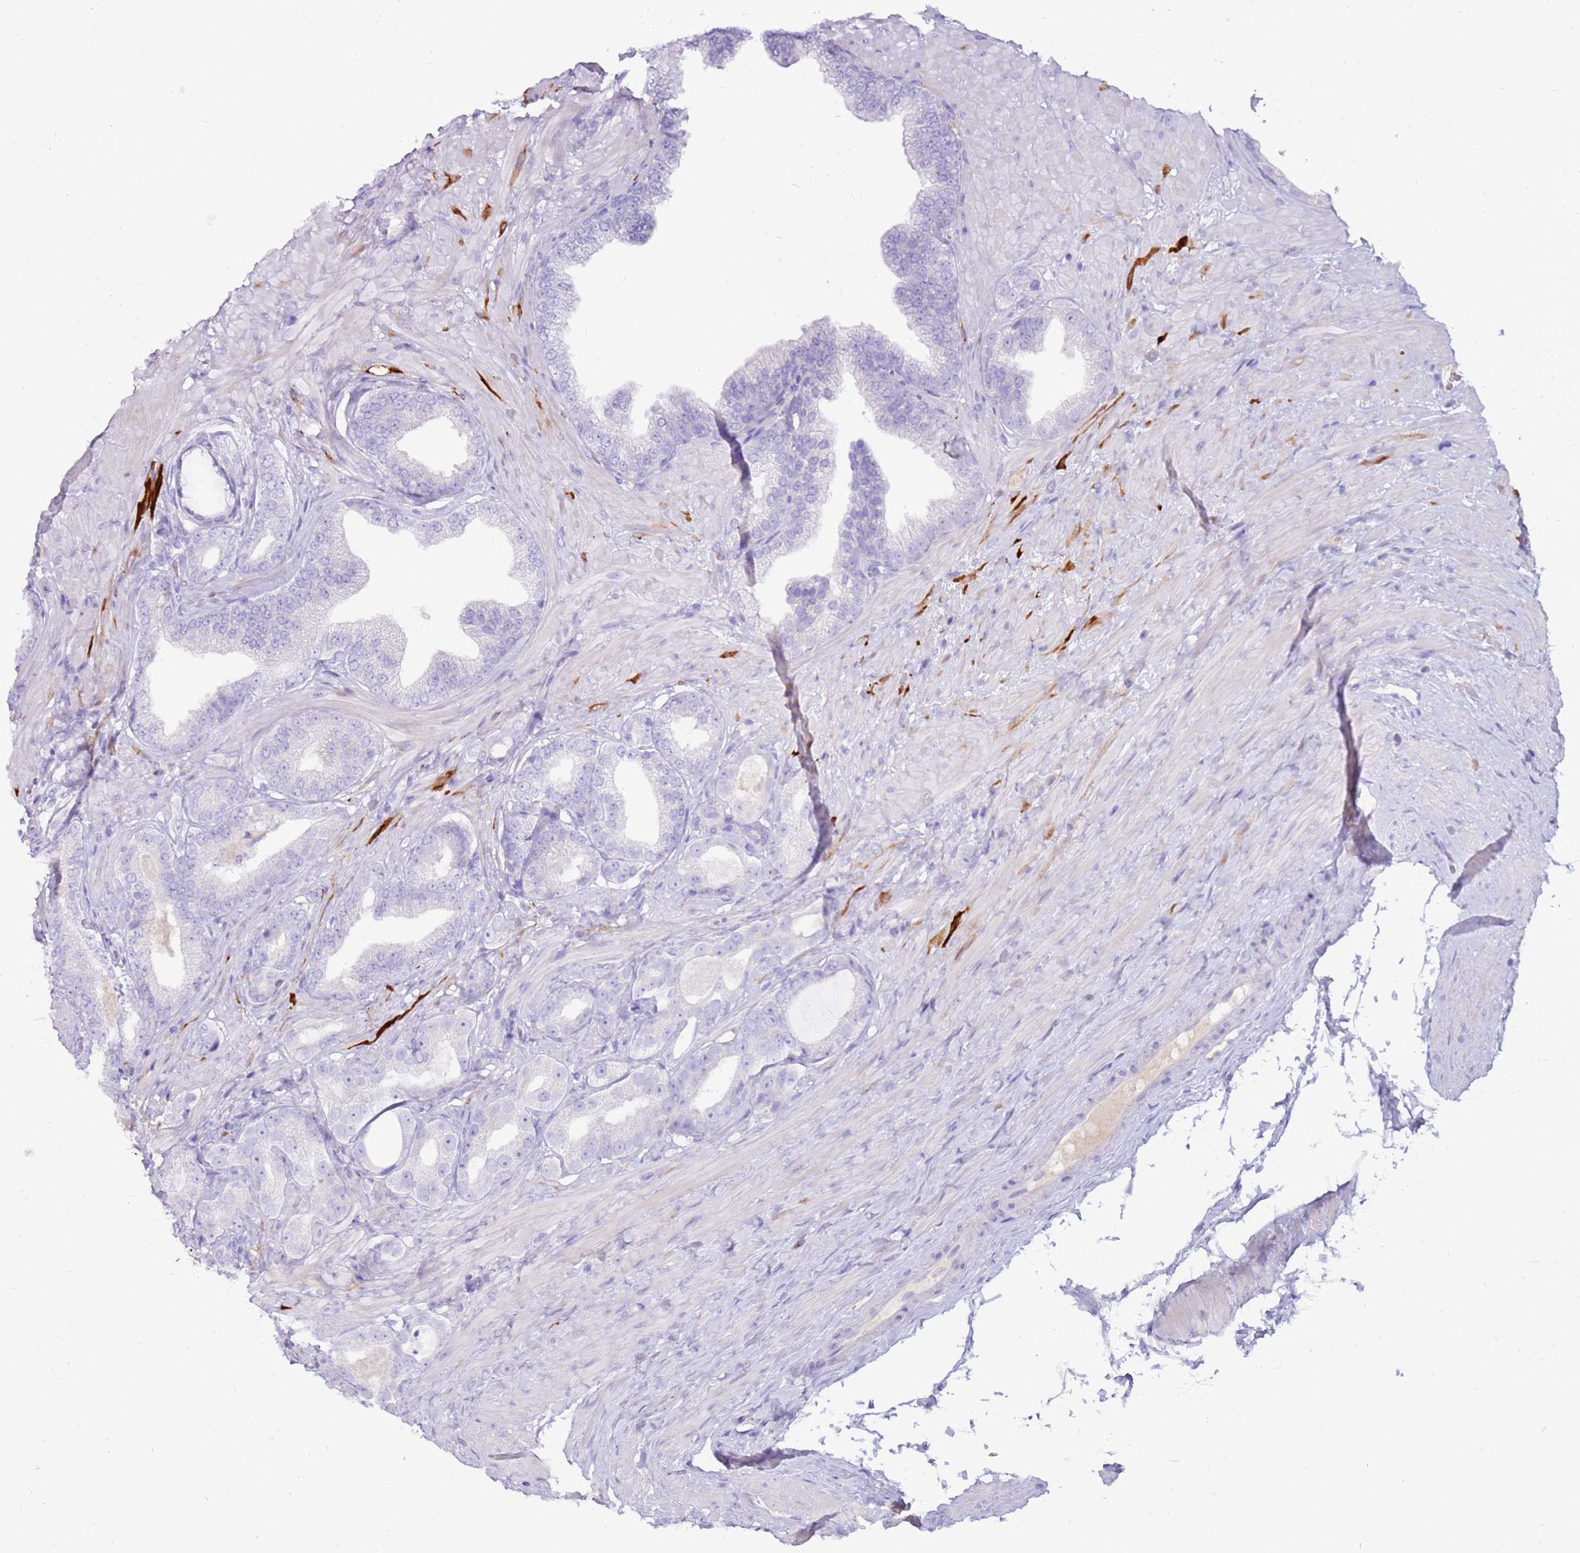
{"staining": {"intensity": "negative", "quantity": "none", "location": "none"}, "tissue": "prostate cancer", "cell_type": "Tumor cells", "image_type": "cancer", "snomed": [{"axis": "morphology", "description": "Adenocarcinoma, Low grade"}, {"axis": "topography", "description": "Prostate"}], "caption": "Tumor cells are negative for brown protein staining in adenocarcinoma (low-grade) (prostate). (IHC, brightfield microscopy, high magnification).", "gene": "EVPLL", "patient": {"sex": "male", "age": 63}}